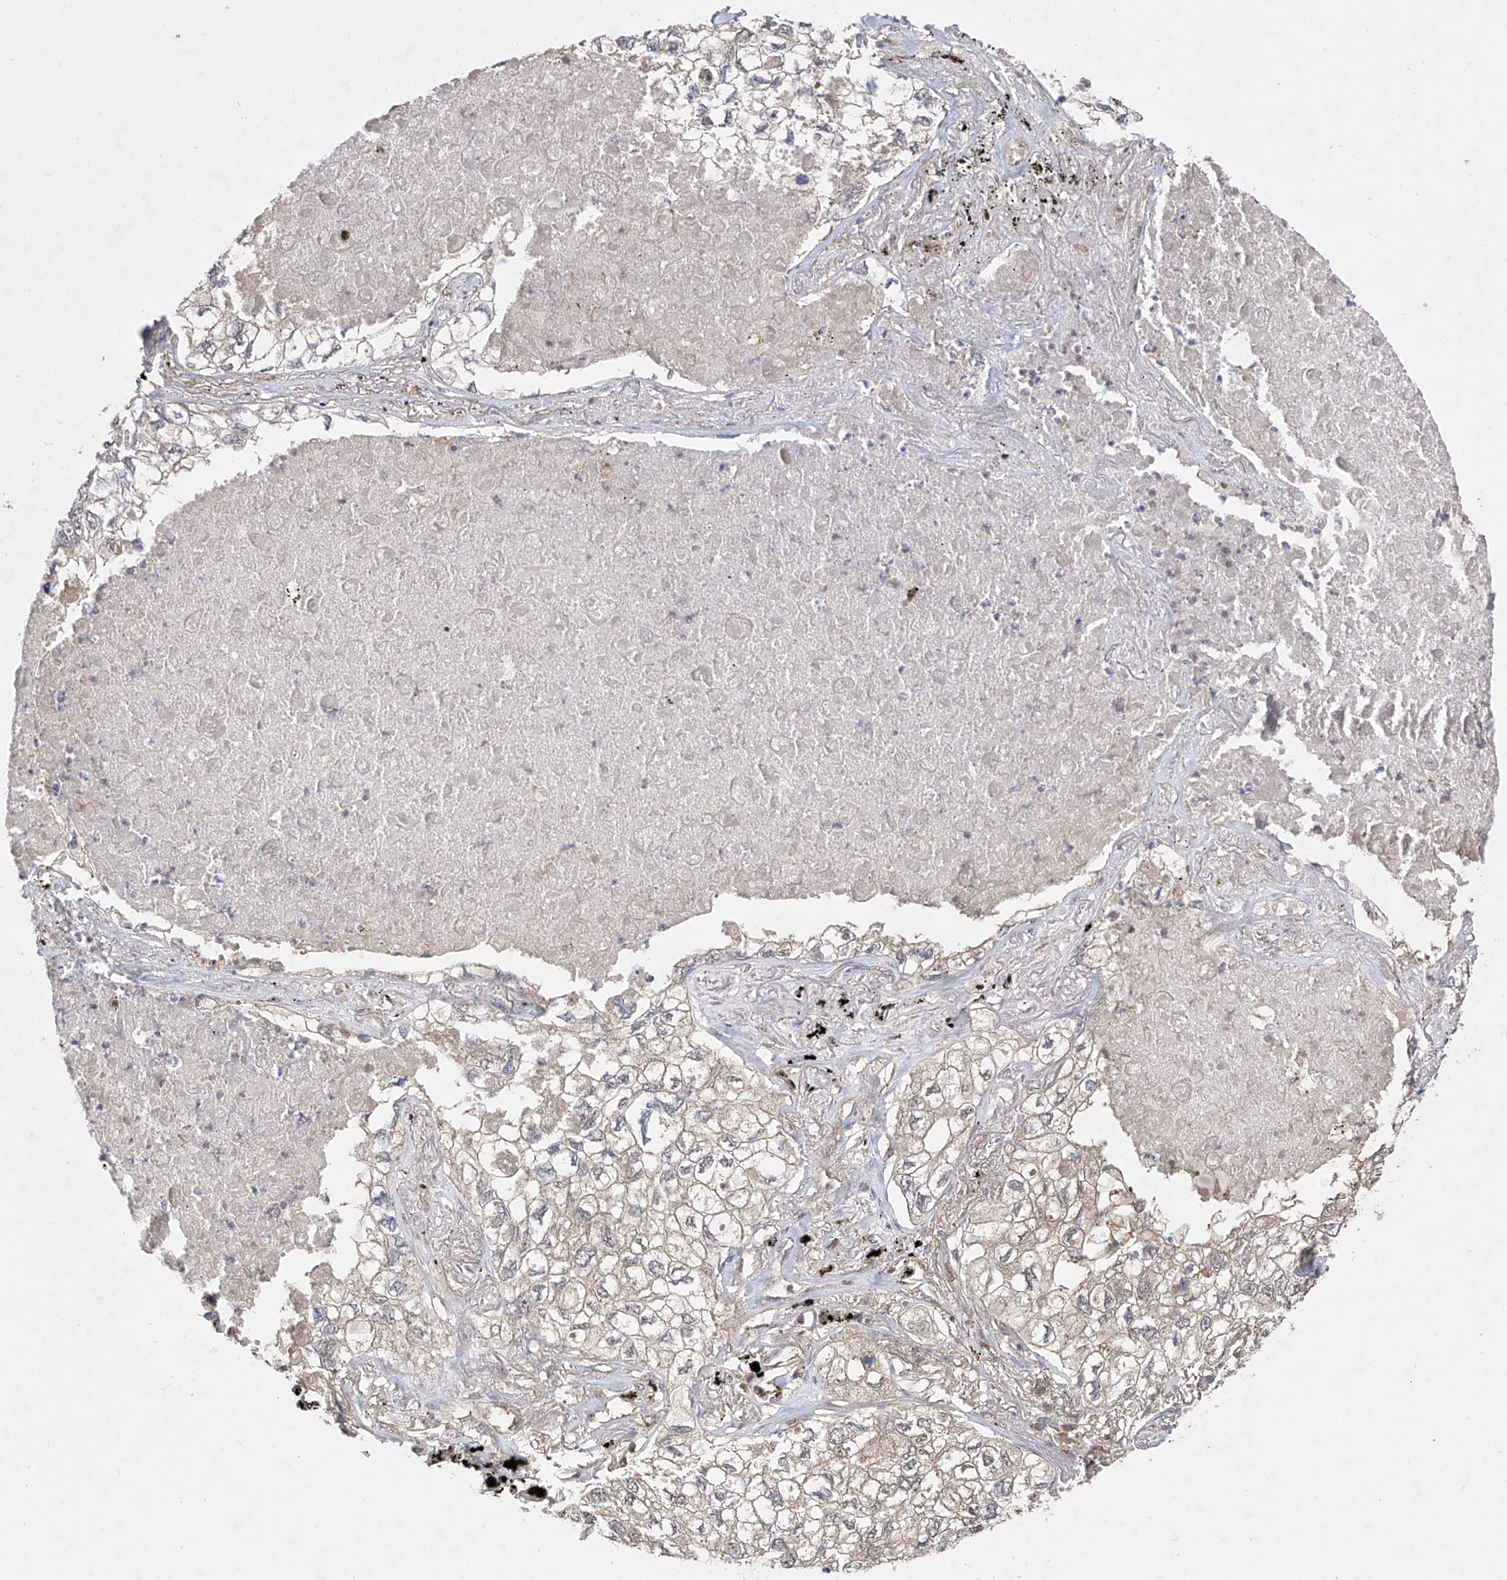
{"staining": {"intensity": "weak", "quantity": "<25%", "location": "cytoplasmic/membranous"}, "tissue": "lung cancer", "cell_type": "Tumor cells", "image_type": "cancer", "snomed": [{"axis": "morphology", "description": "Adenocarcinoma, NOS"}, {"axis": "topography", "description": "Lung"}], "caption": "The image shows no staining of tumor cells in lung cancer (adenocarcinoma).", "gene": "HOXC8", "patient": {"sex": "male", "age": 65}}